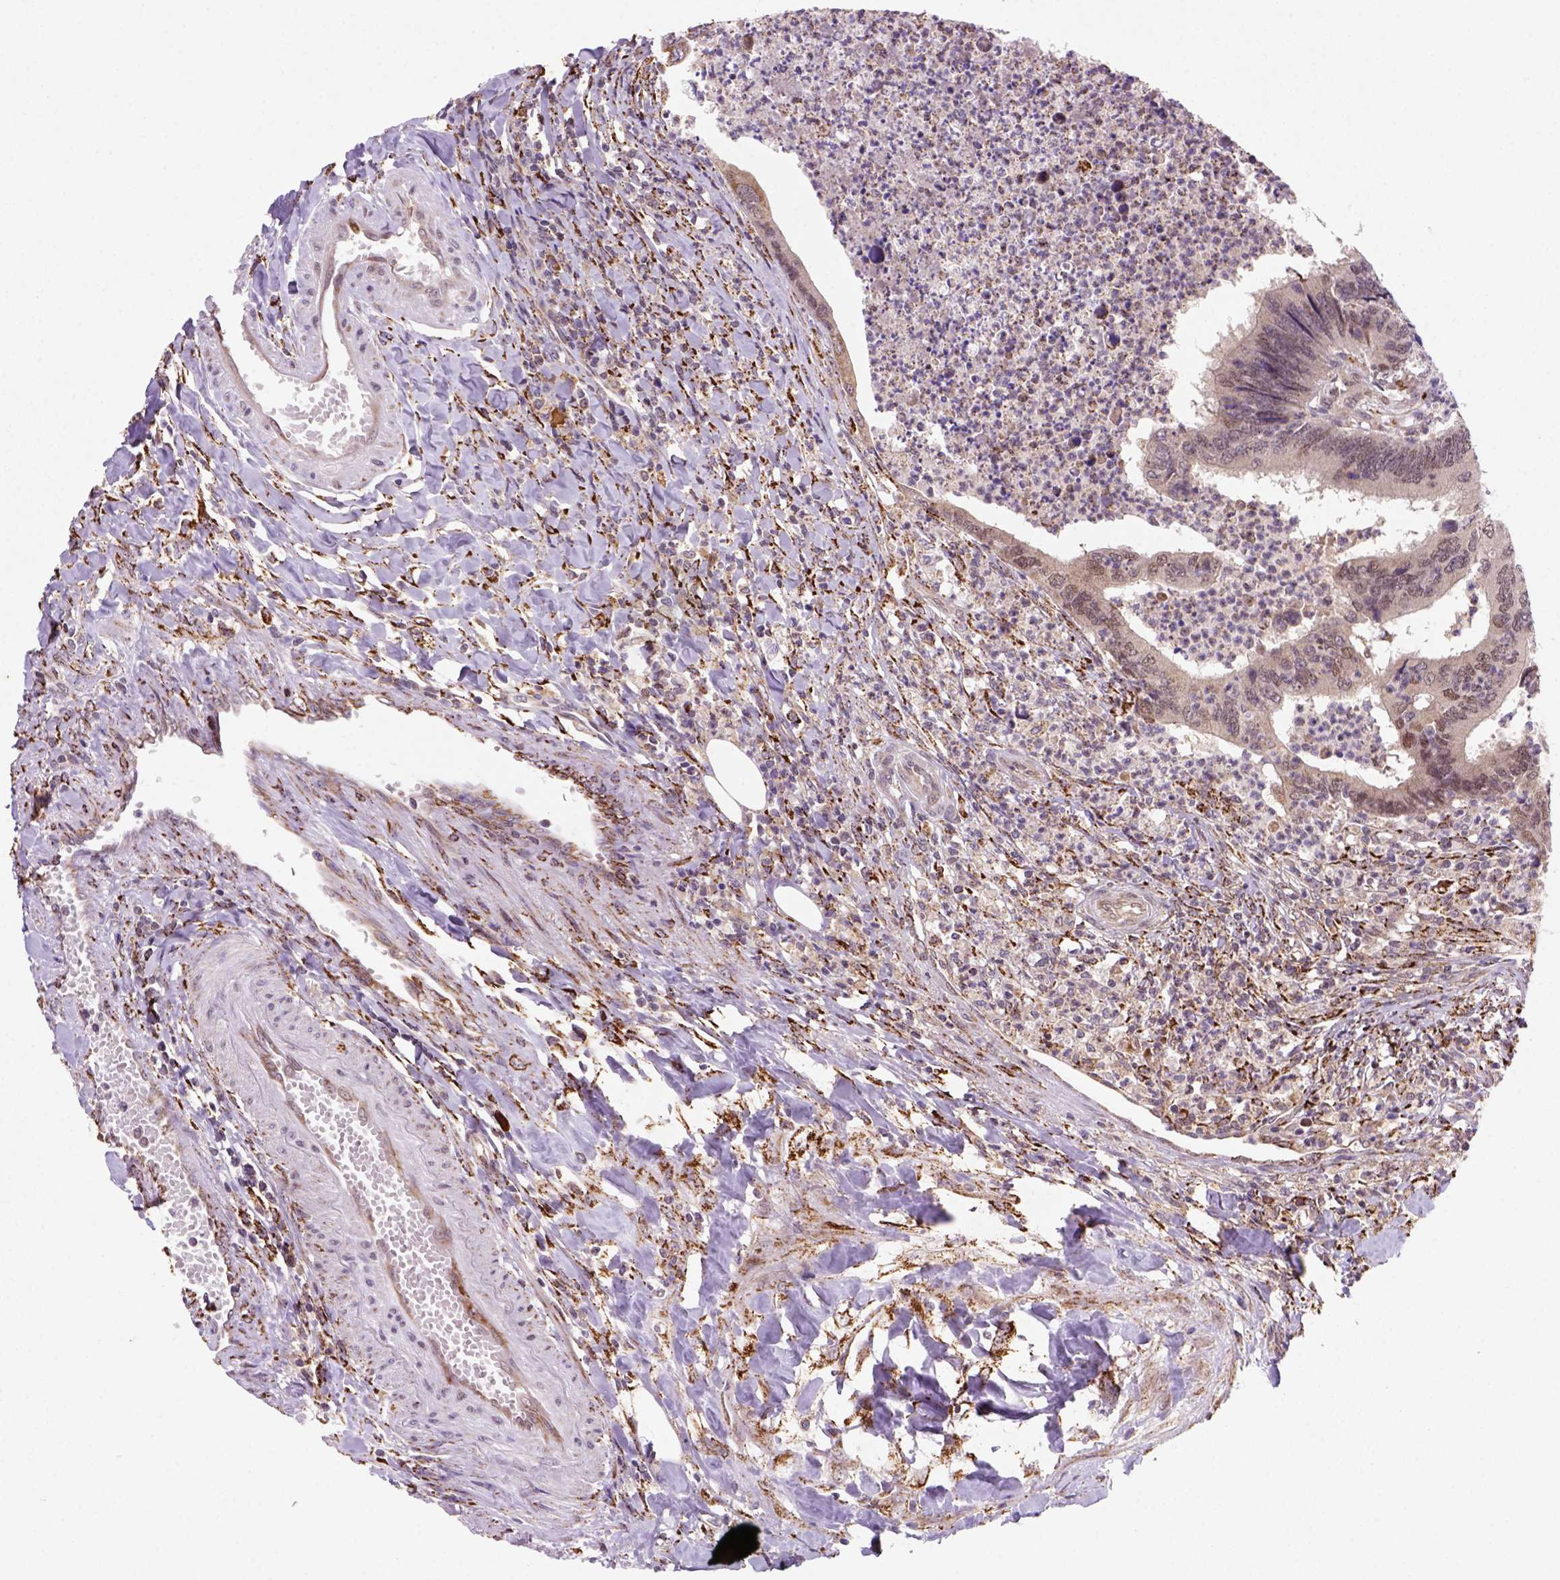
{"staining": {"intensity": "moderate", "quantity": "25%-75%", "location": "cytoplasmic/membranous"}, "tissue": "colorectal cancer", "cell_type": "Tumor cells", "image_type": "cancer", "snomed": [{"axis": "morphology", "description": "Adenocarcinoma, NOS"}, {"axis": "topography", "description": "Colon"}], "caption": "IHC of adenocarcinoma (colorectal) displays medium levels of moderate cytoplasmic/membranous expression in about 25%-75% of tumor cells. (Brightfield microscopy of DAB IHC at high magnification).", "gene": "FZD7", "patient": {"sex": "female", "age": 67}}